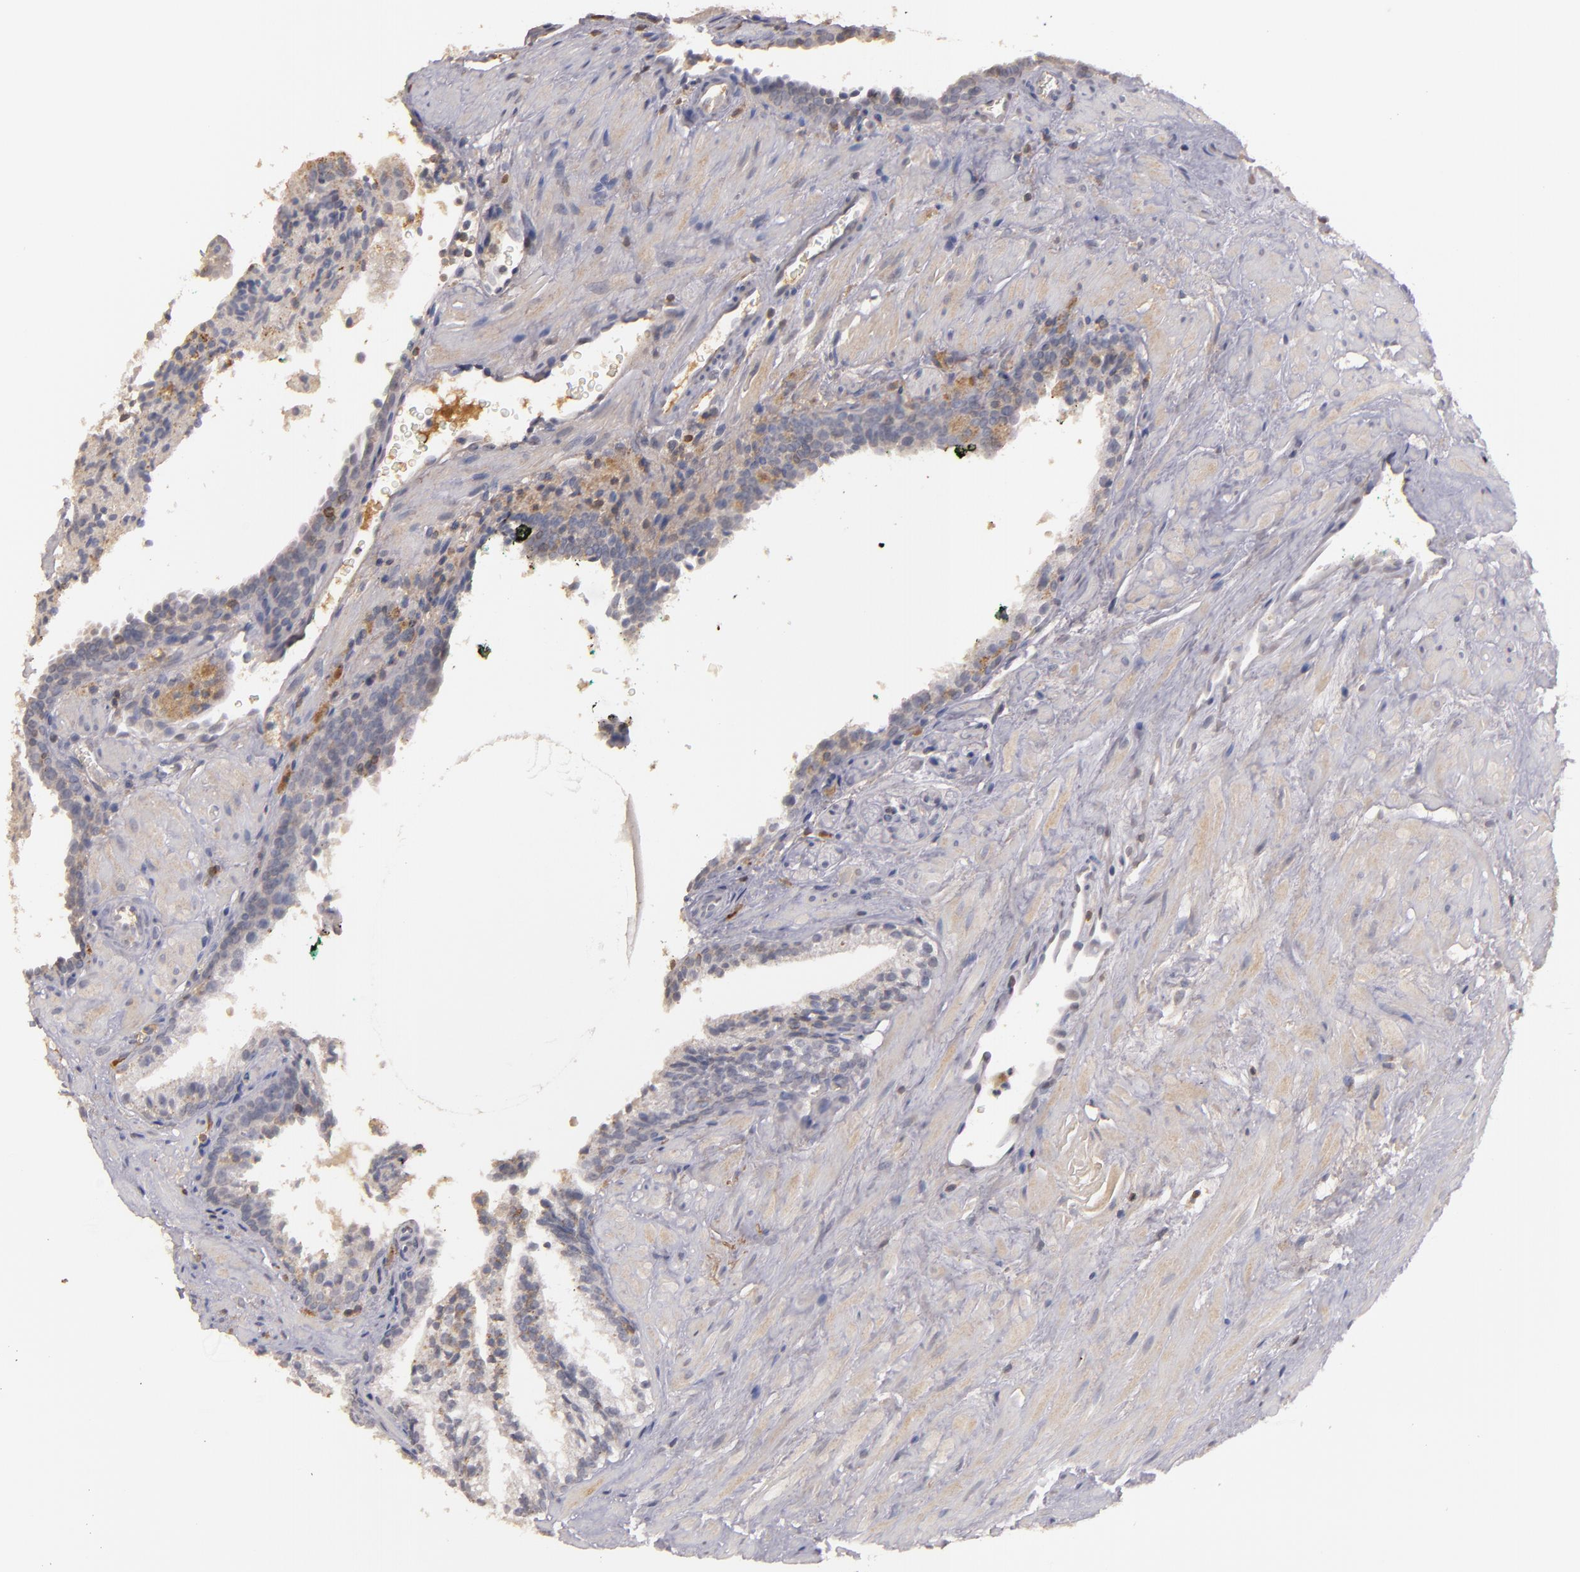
{"staining": {"intensity": "negative", "quantity": "none", "location": "none"}, "tissue": "prostate cancer", "cell_type": "Tumor cells", "image_type": "cancer", "snomed": [{"axis": "morphology", "description": "Adenocarcinoma, Medium grade"}, {"axis": "topography", "description": "Prostate"}], "caption": "This is an immunohistochemistry (IHC) micrograph of prostate cancer. There is no staining in tumor cells.", "gene": "MBL2", "patient": {"sex": "male", "age": 64}}